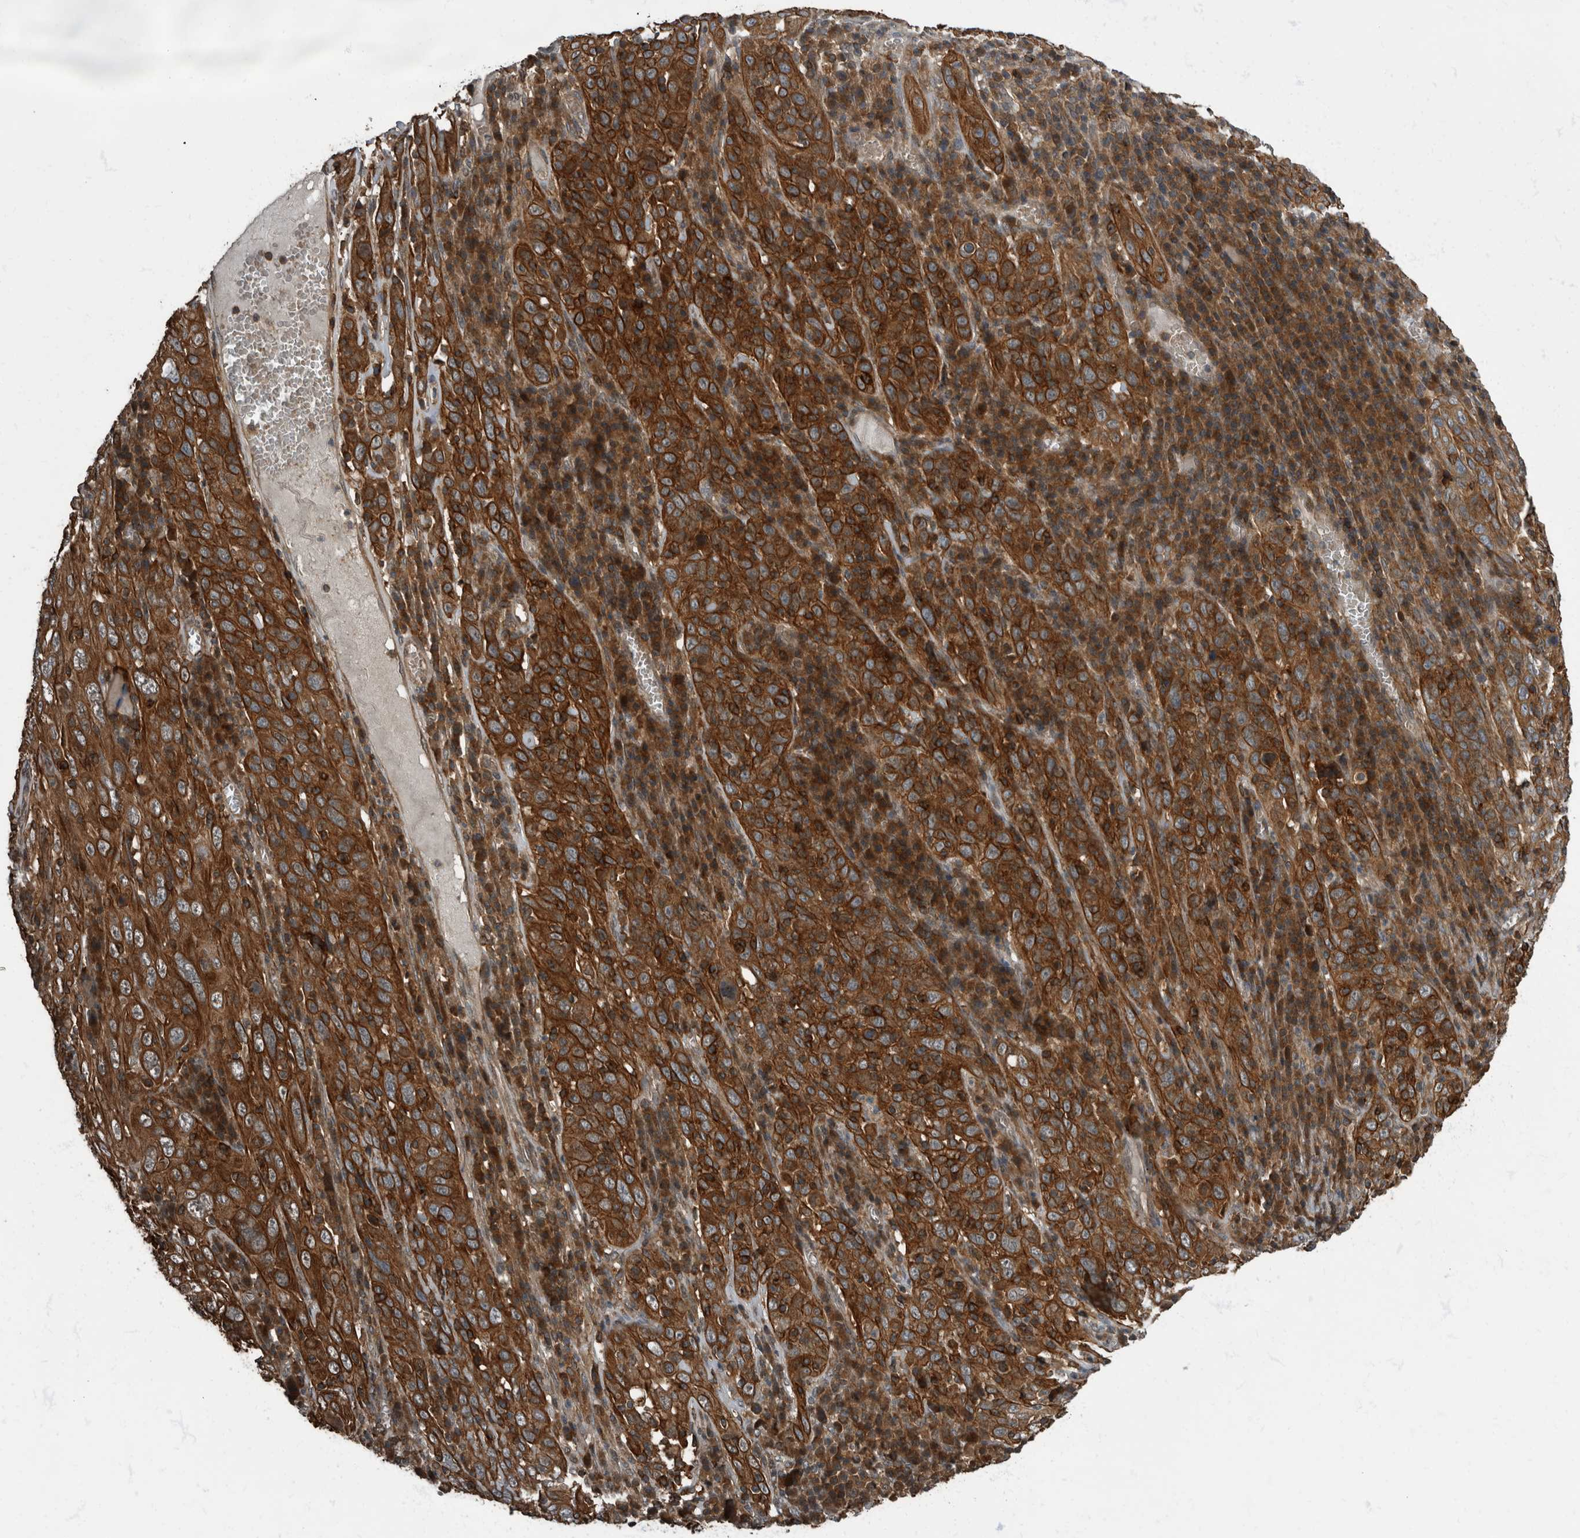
{"staining": {"intensity": "strong", "quantity": ">75%", "location": "cytoplasmic/membranous"}, "tissue": "cervical cancer", "cell_type": "Tumor cells", "image_type": "cancer", "snomed": [{"axis": "morphology", "description": "Squamous cell carcinoma, NOS"}, {"axis": "topography", "description": "Cervix"}], "caption": "Human cervical cancer (squamous cell carcinoma) stained with a brown dye demonstrates strong cytoplasmic/membranous positive staining in approximately >75% of tumor cells.", "gene": "RABGGTB", "patient": {"sex": "female", "age": 46}}